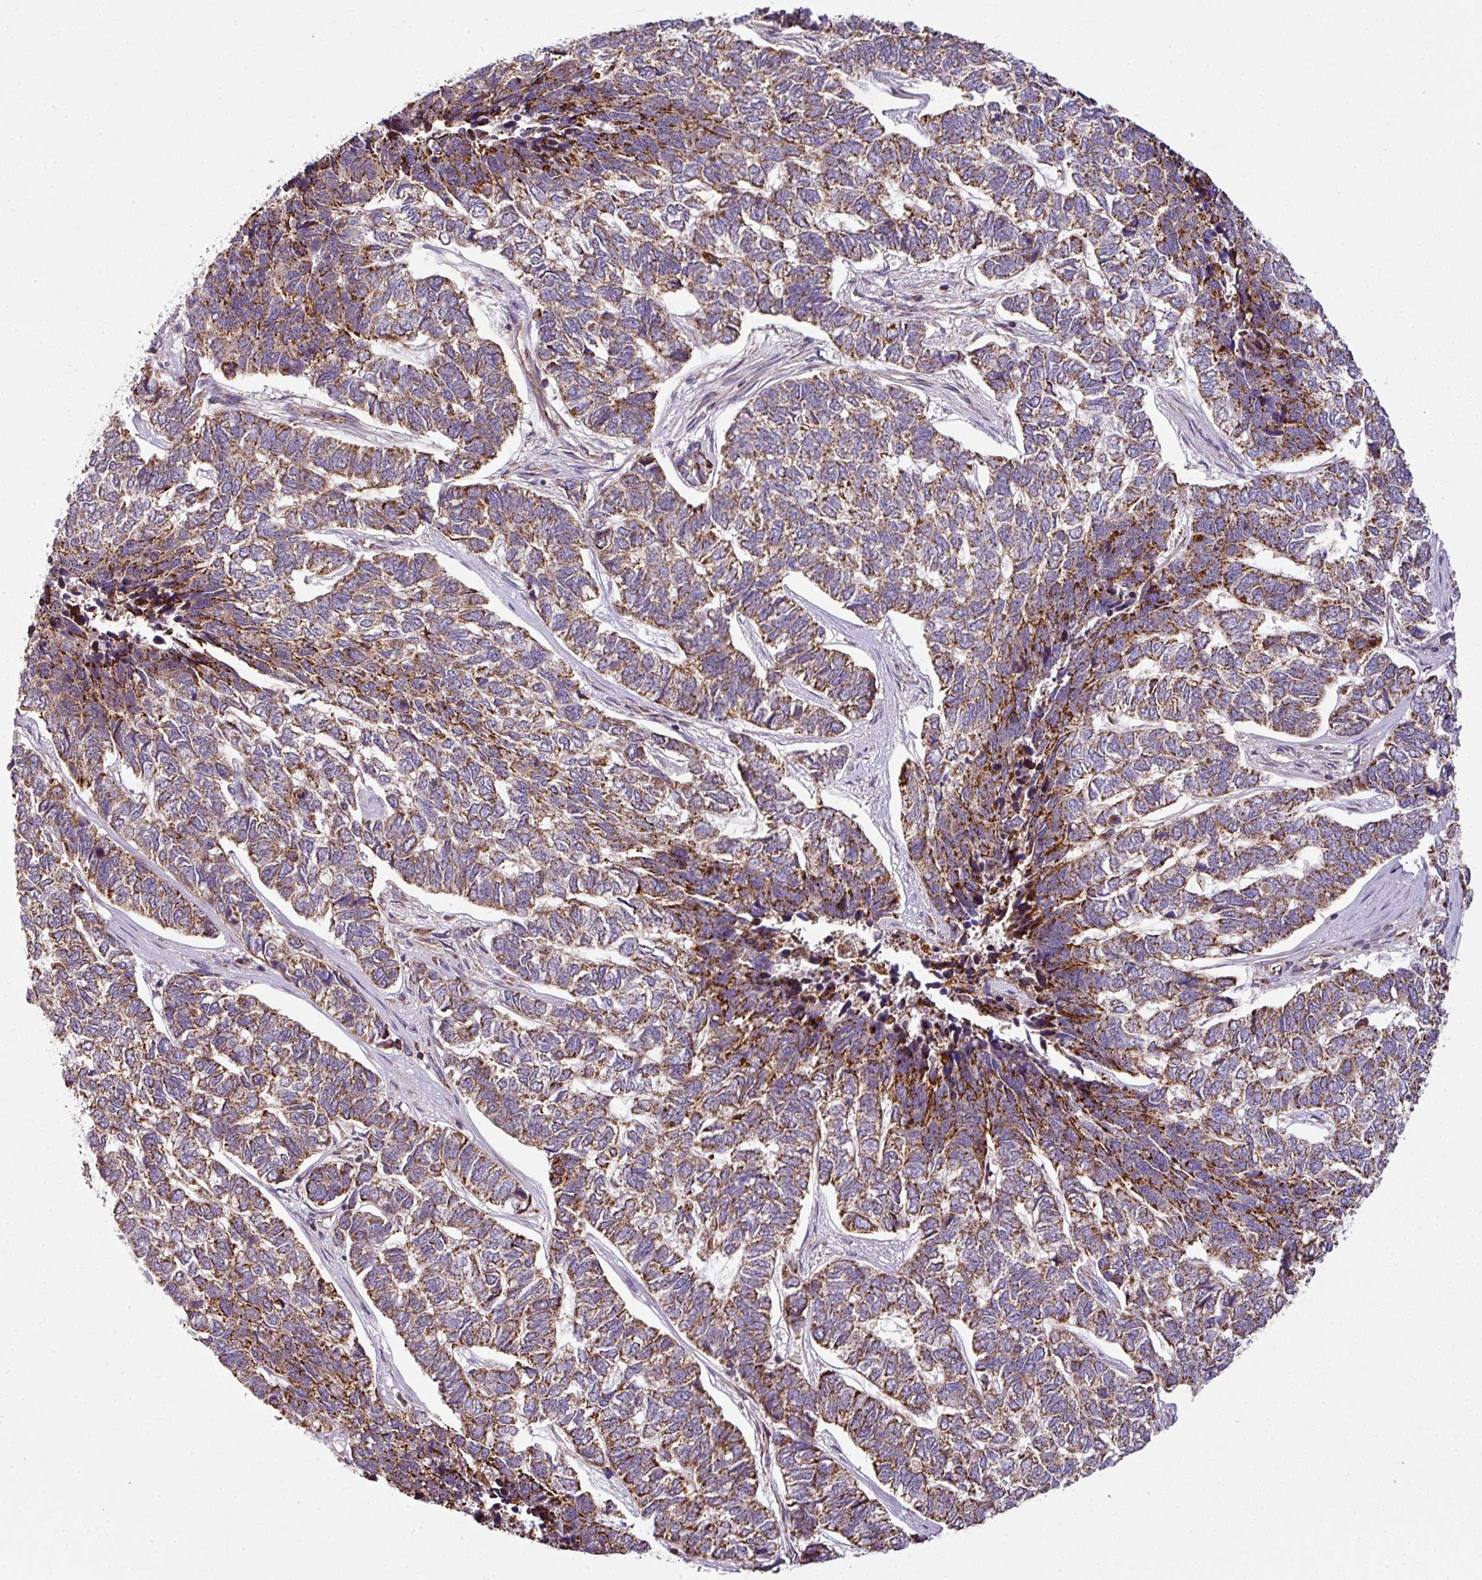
{"staining": {"intensity": "moderate", "quantity": ">75%", "location": "cytoplasmic/membranous"}, "tissue": "skin cancer", "cell_type": "Tumor cells", "image_type": "cancer", "snomed": [{"axis": "morphology", "description": "Basal cell carcinoma"}, {"axis": "topography", "description": "Skin"}], "caption": "A high-resolution histopathology image shows immunohistochemistry staining of skin basal cell carcinoma, which displays moderate cytoplasmic/membranous positivity in approximately >75% of tumor cells. (Stains: DAB (3,3'-diaminobenzidine) in brown, nuclei in blue, Microscopy: brightfield microscopy at high magnification).", "gene": "PRELID3B", "patient": {"sex": "female", "age": 65}}